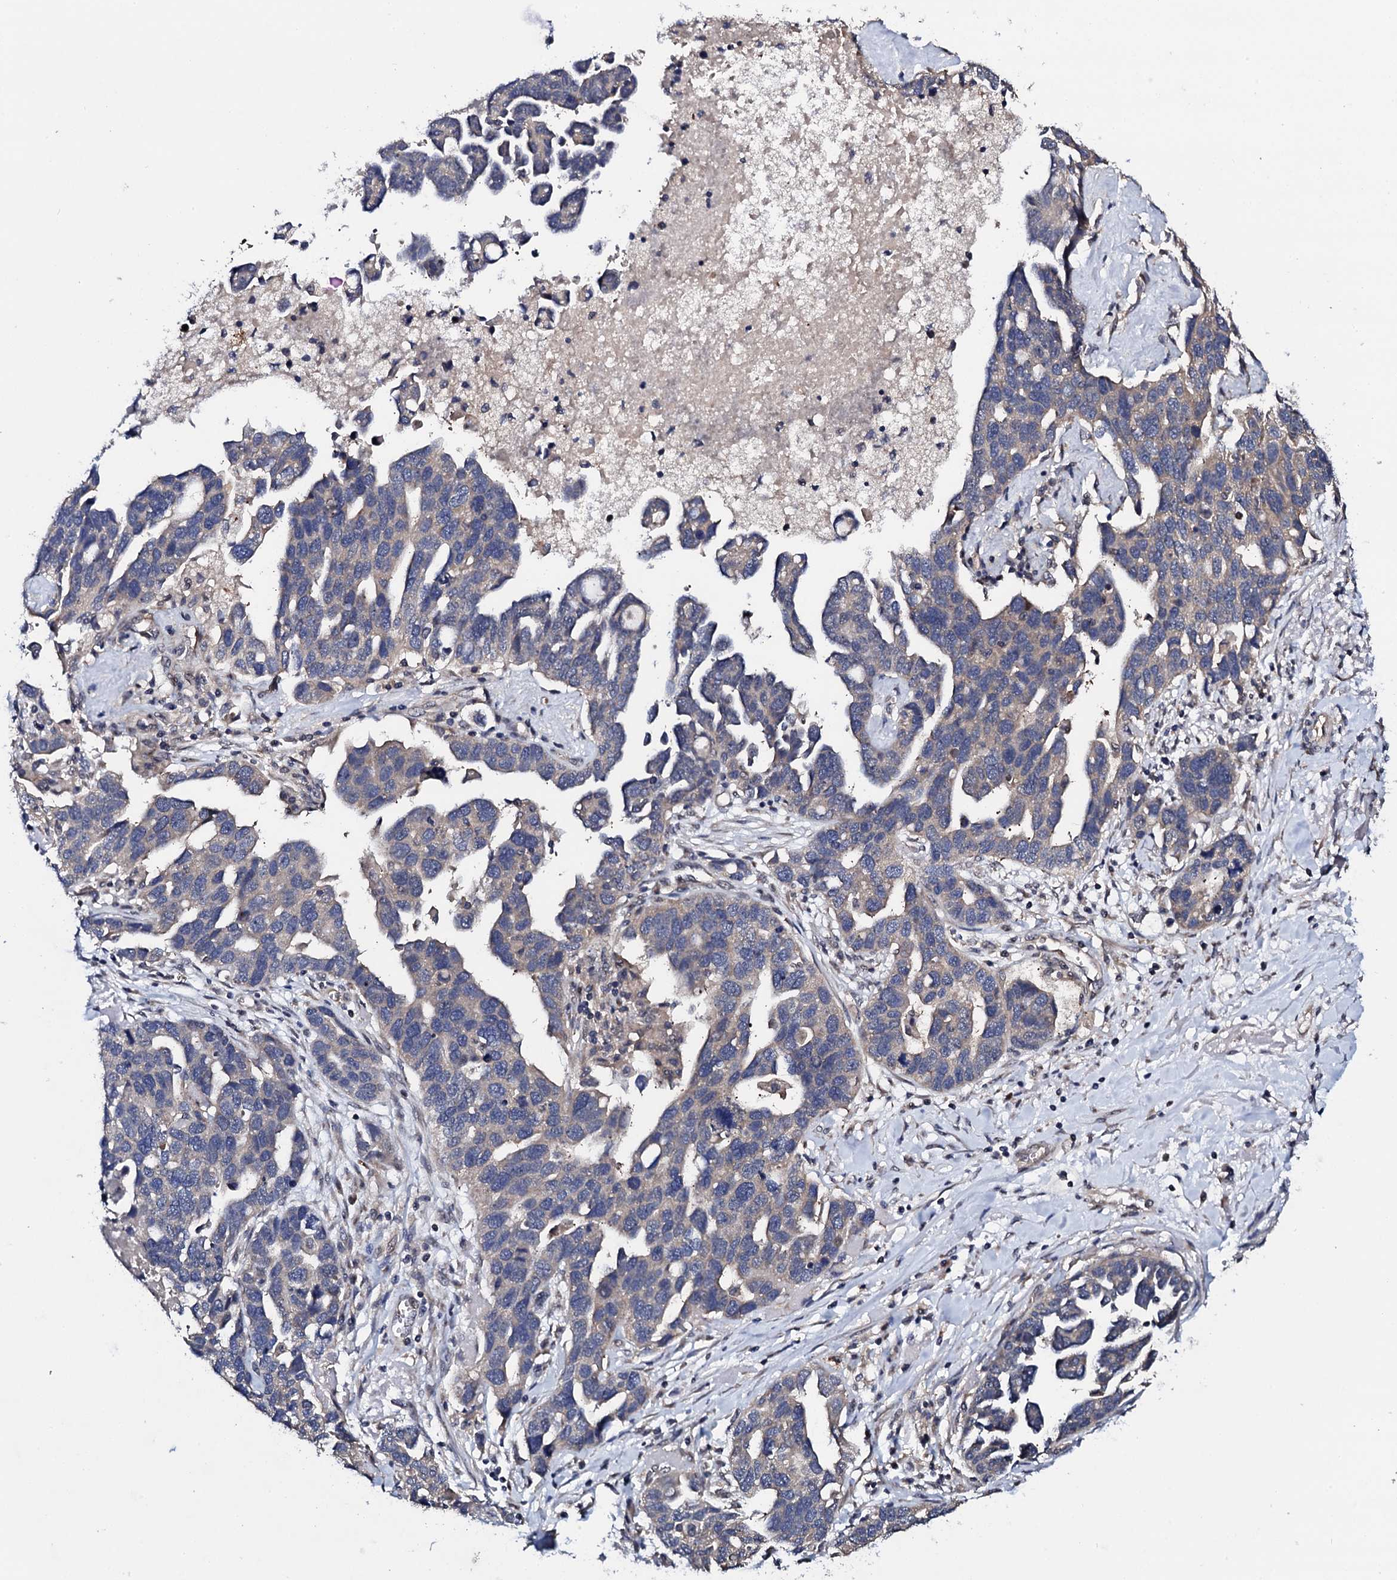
{"staining": {"intensity": "negative", "quantity": "none", "location": "none"}, "tissue": "ovarian cancer", "cell_type": "Tumor cells", "image_type": "cancer", "snomed": [{"axis": "morphology", "description": "Cystadenocarcinoma, serous, NOS"}, {"axis": "topography", "description": "Ovary"}], "caption": "Tumor cells show no significant positivity in serous cystadenocarcinoma (ovarian).", "gene": "IP6K1", "patient": {"sex": "female", "age": 54}}